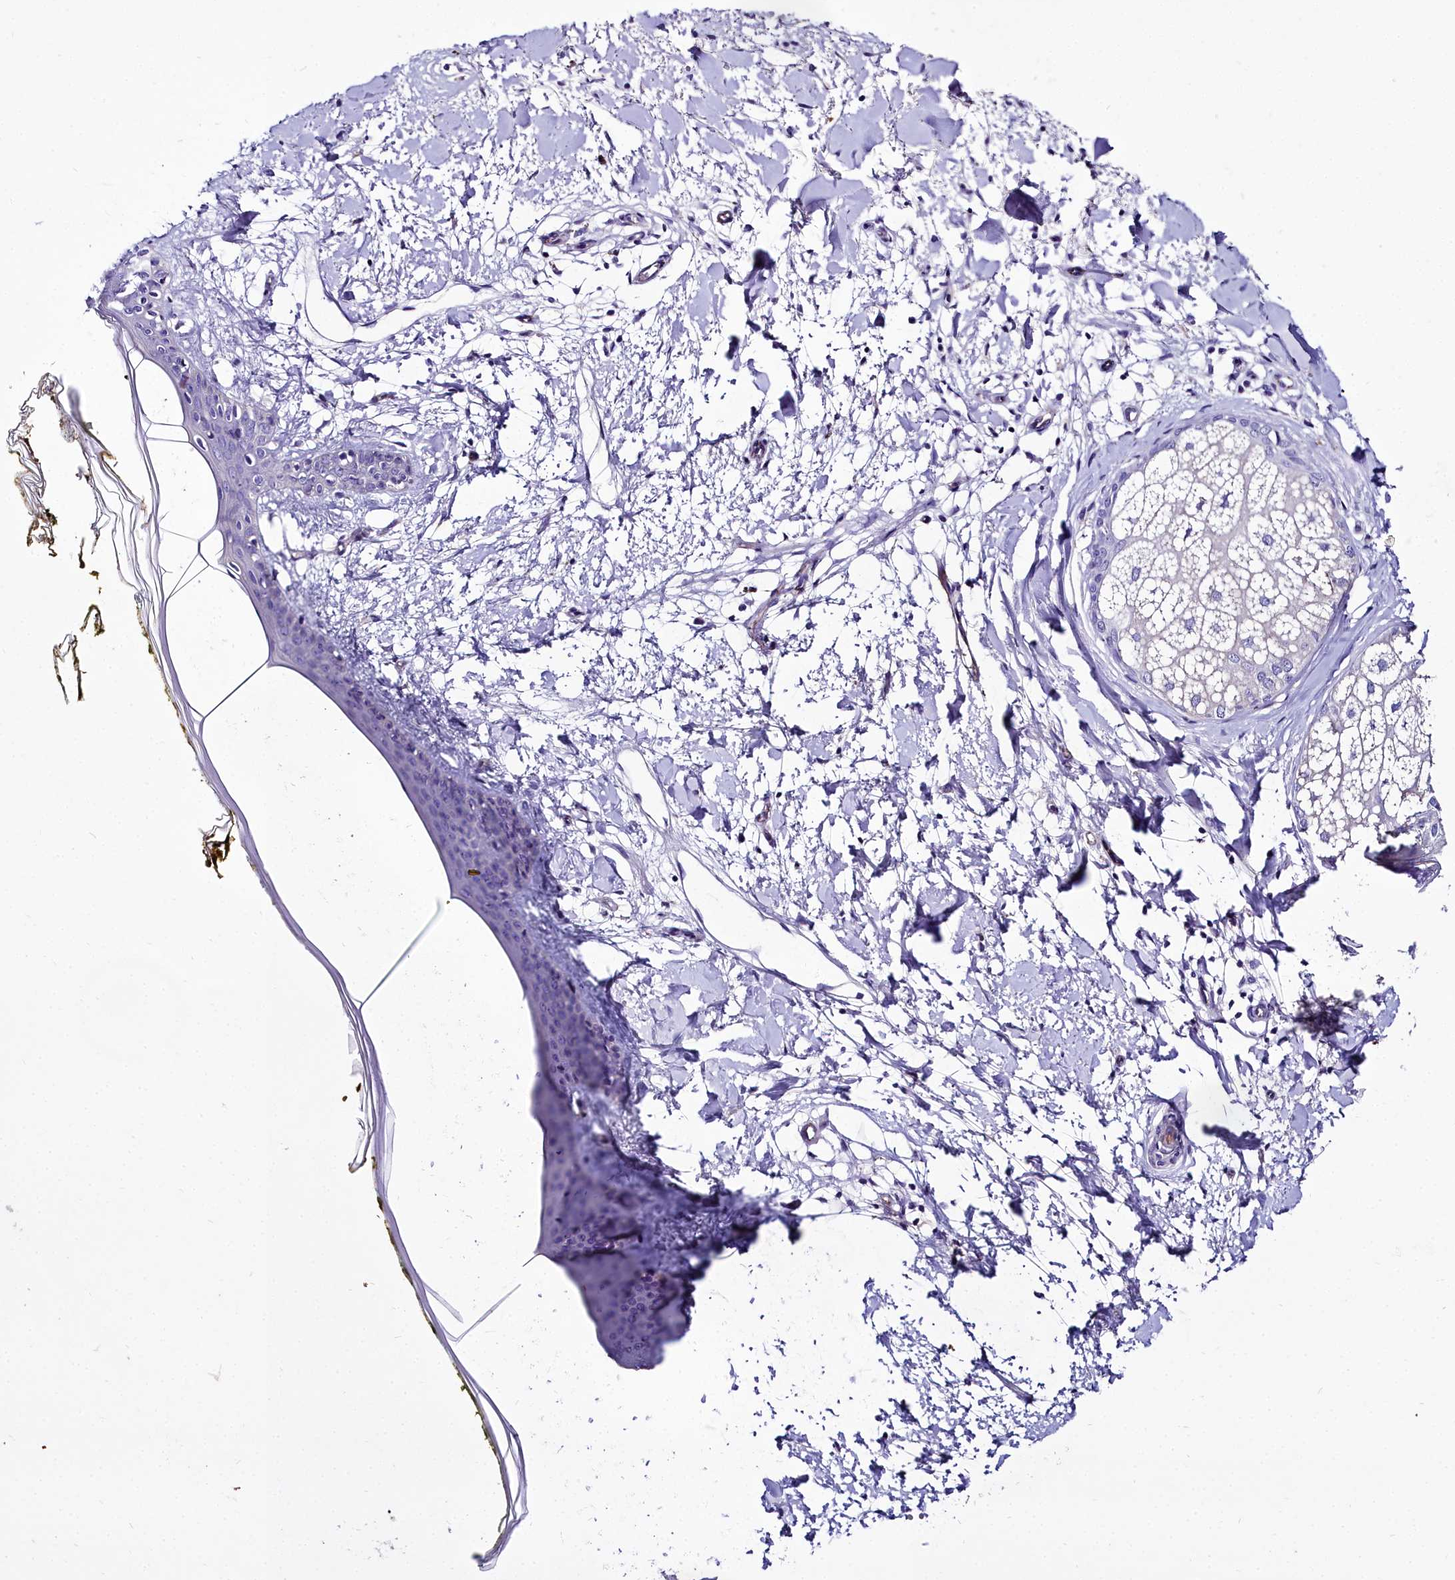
{"staining": {"intensity": "negative", "quantity": "none", "location": "none"}, "tissue": "skin", "cell_type": "Fibroblasts", "image_type": "normal", "snomed": [{"axis": "morphology", "description": "Normal tissue, NOS"}, {"axis": "topography", "description": "Skin"}], "caption": "Fibroblasts are negative for protein expression in normal human skin. Brightfield microscopy of immunohistochemistry (IHC) stained with DAB (3,3'-diaminobenzidine) (brown) and hematoxylin (blue), captured at high magnification.", "gene": "MS4A18", "patient": {"sex": "female", "age": 34}}